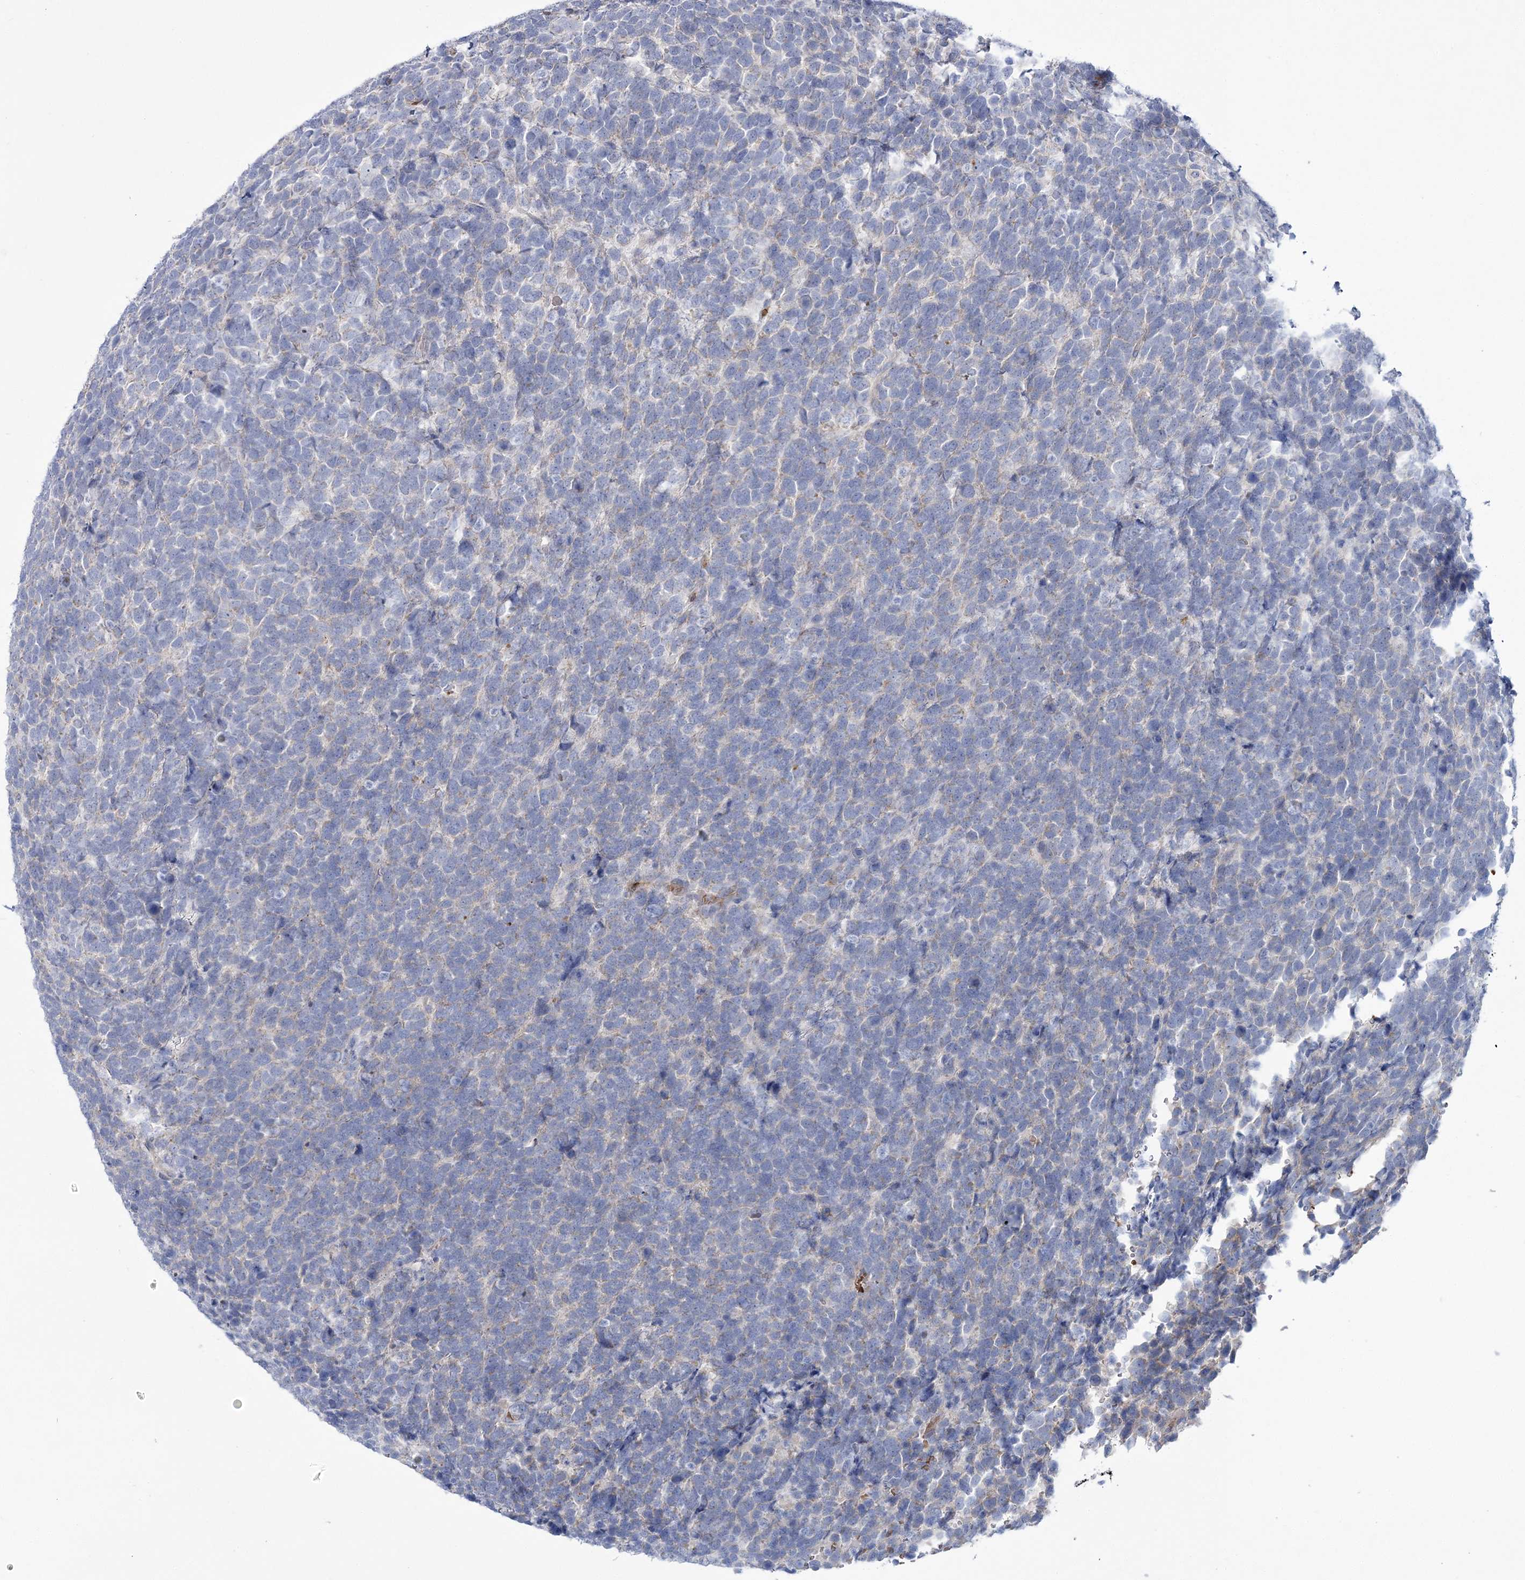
{"staining": {"intensity": "negative", "quantity": "none", "location": "none"}, "tissue": "urothelial cancer", "cell_type": "Tumor cells", "image_type": "cancer", "snomed": [{"axis": "morphology", "description": "Urothelial carcinoma, High grade"}, {"axis": "topography", "description": "Urinary bladder"}], "caption": "This is an immunohistochemistry (IHC) histopathology image of urothelial carcinoma (high-grade). There is no positivity in tumor cells.", "gene": "ATP11B", "patient": {"sex": "female", "age": 82}}